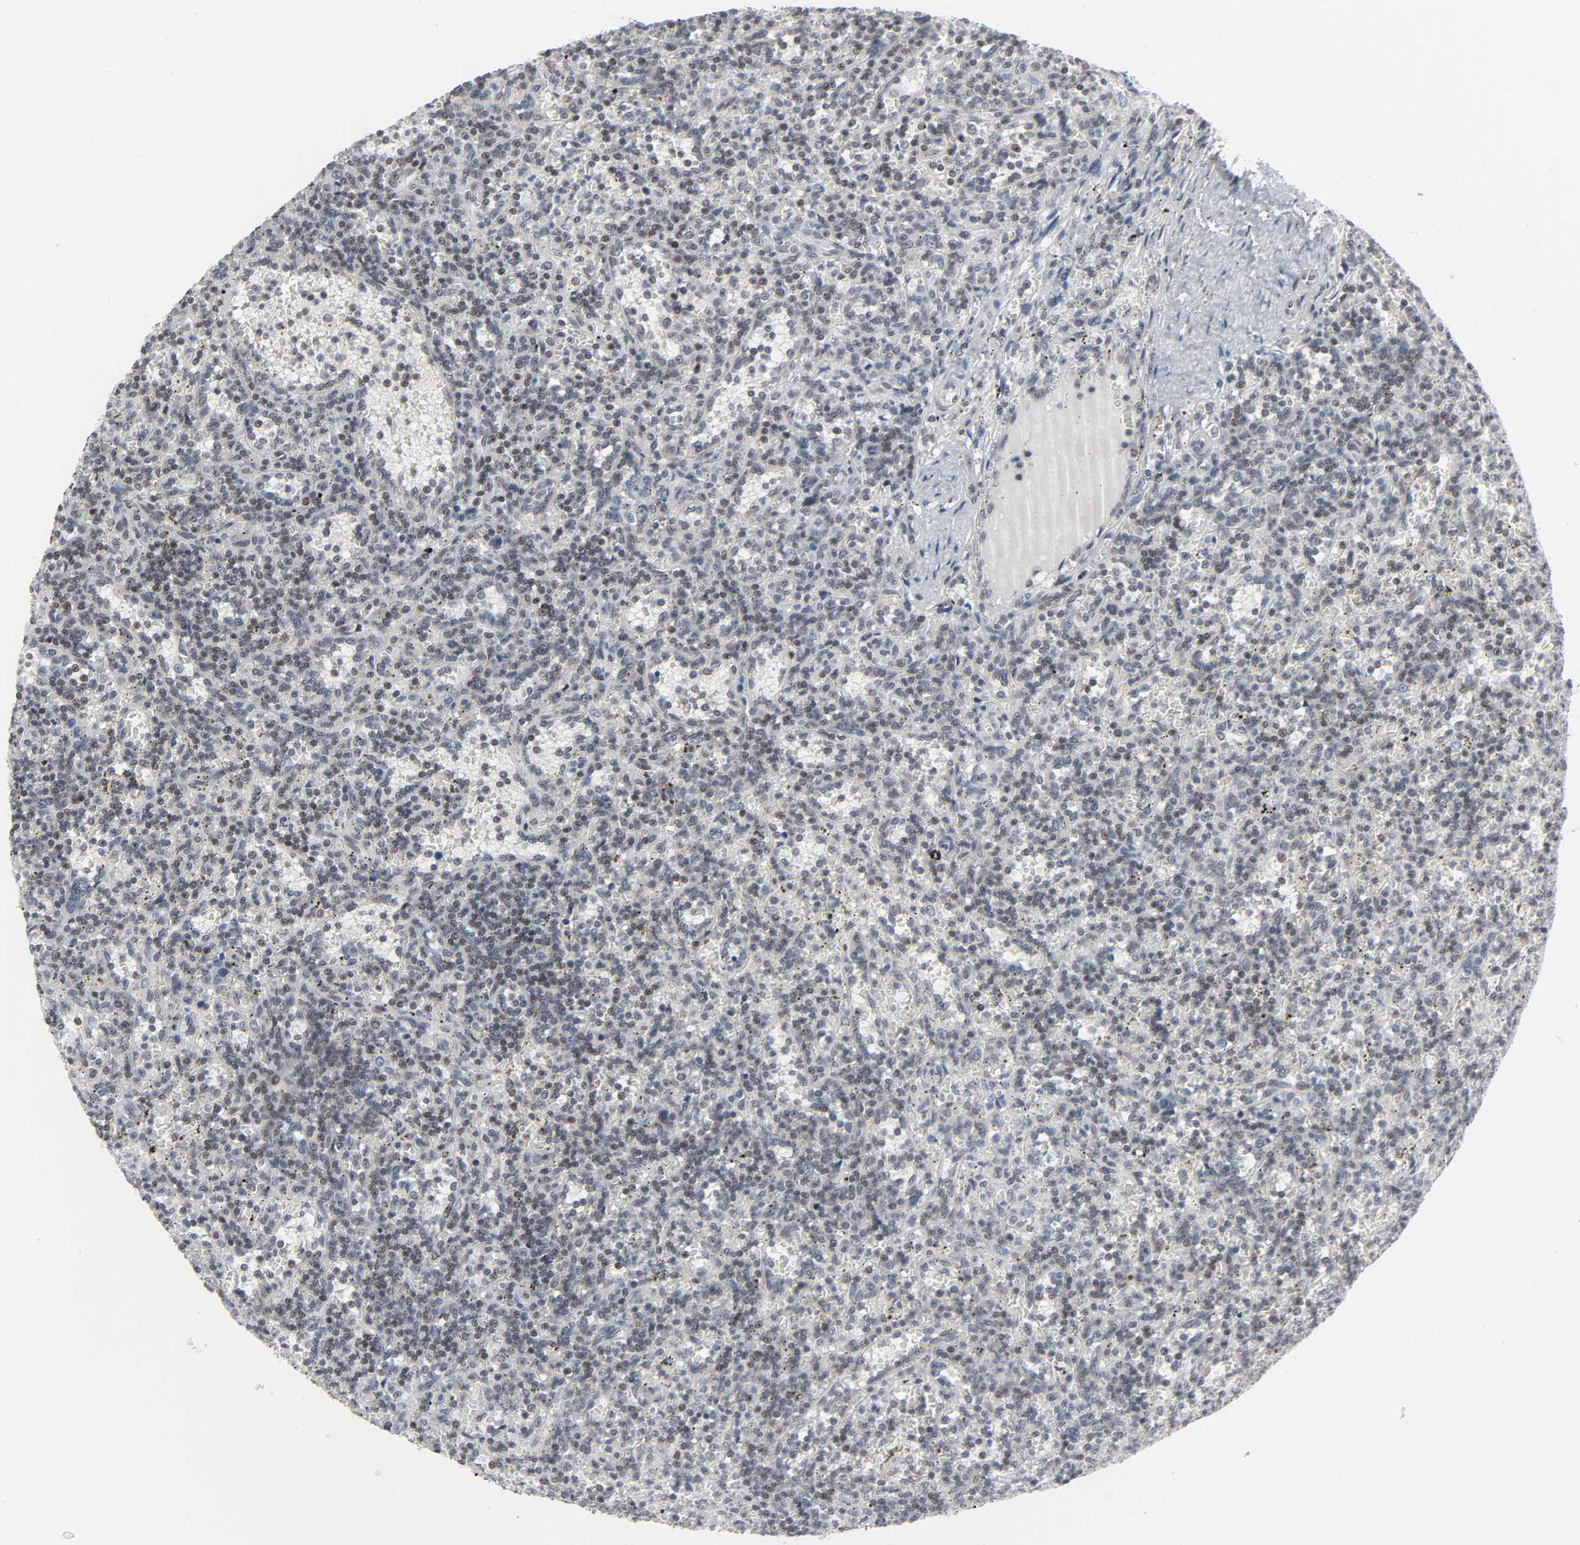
{"staining": {"intensity": "negative", "quantity": "none", "location": "none"}, "tissue": "lymphoma", "cell_type": "Tumor cells", "image_type": "cancer", "snomed": [{"axis": "morphology", "description": "Malignant lymphoma, non-Hodgkin's type, Low grade"}, {"axis": "topography", "description": "Spleen"}], "caption": "High power microscopy photomicrograph of an immunohistochemistry (IHC) micrograph of lymphoma, revealing no significant staining in tumor cells.", "gene": "MUC1", "patient": {"sex": "male", "age": 73}}